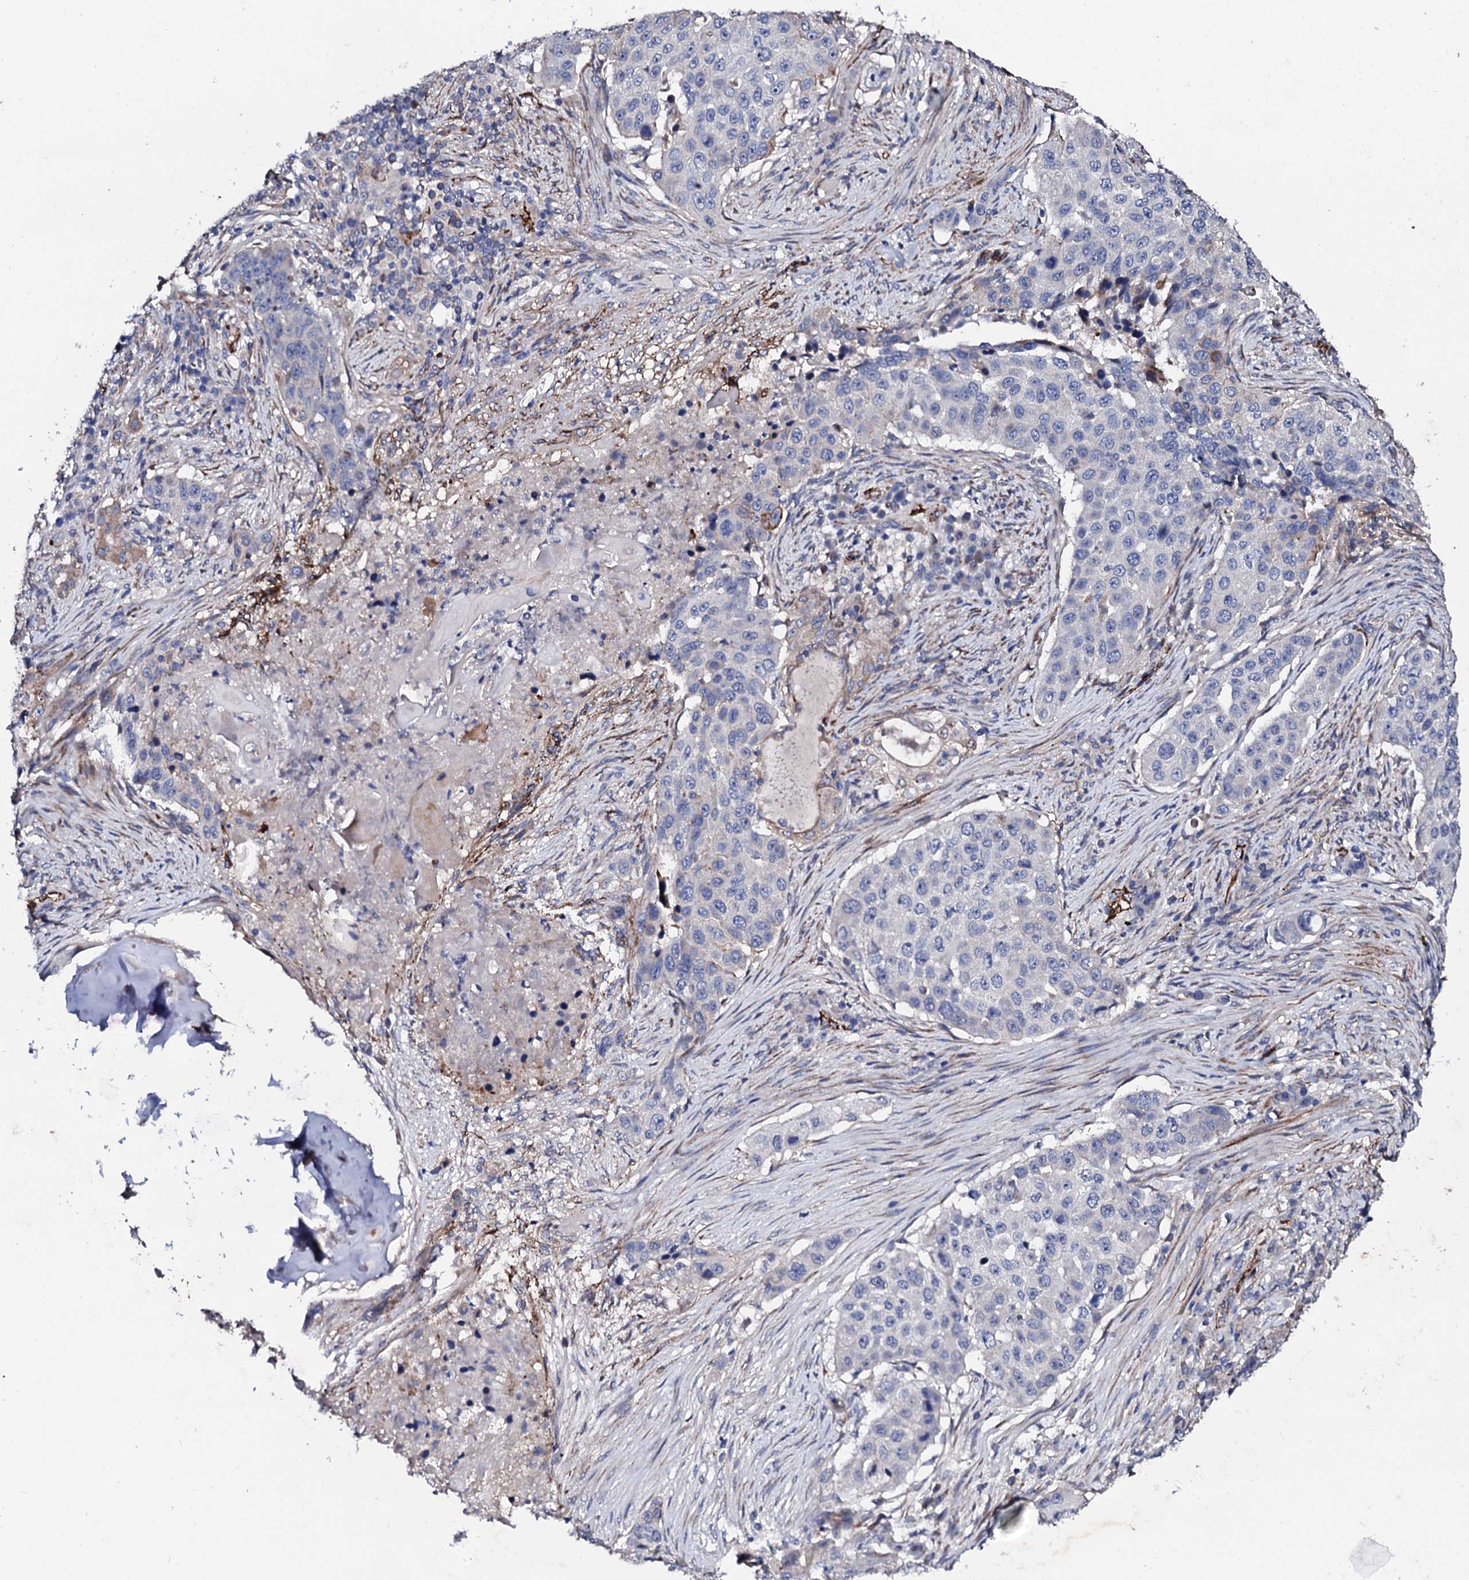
{"staining": {"intensity": "negative", "quantity": "none", "location": "none"}, "tissue": "lung cancer", "cell_type": "Tumor cells", "image_type": "cancer", "snomed": [{"axis": "morphology", "description": "Squamous cell carcinoma, NOS"}, {"axis": "topography", "description": "Lung"}], "caption": "Immunohistochemistry of human lung cancer demonstrates no staining in tumor cells. (Immunohistochemistry, brightfield microscopy, high magnification).", "gene": "DBX1", "patient": {"sex": "female", "age": 63}}